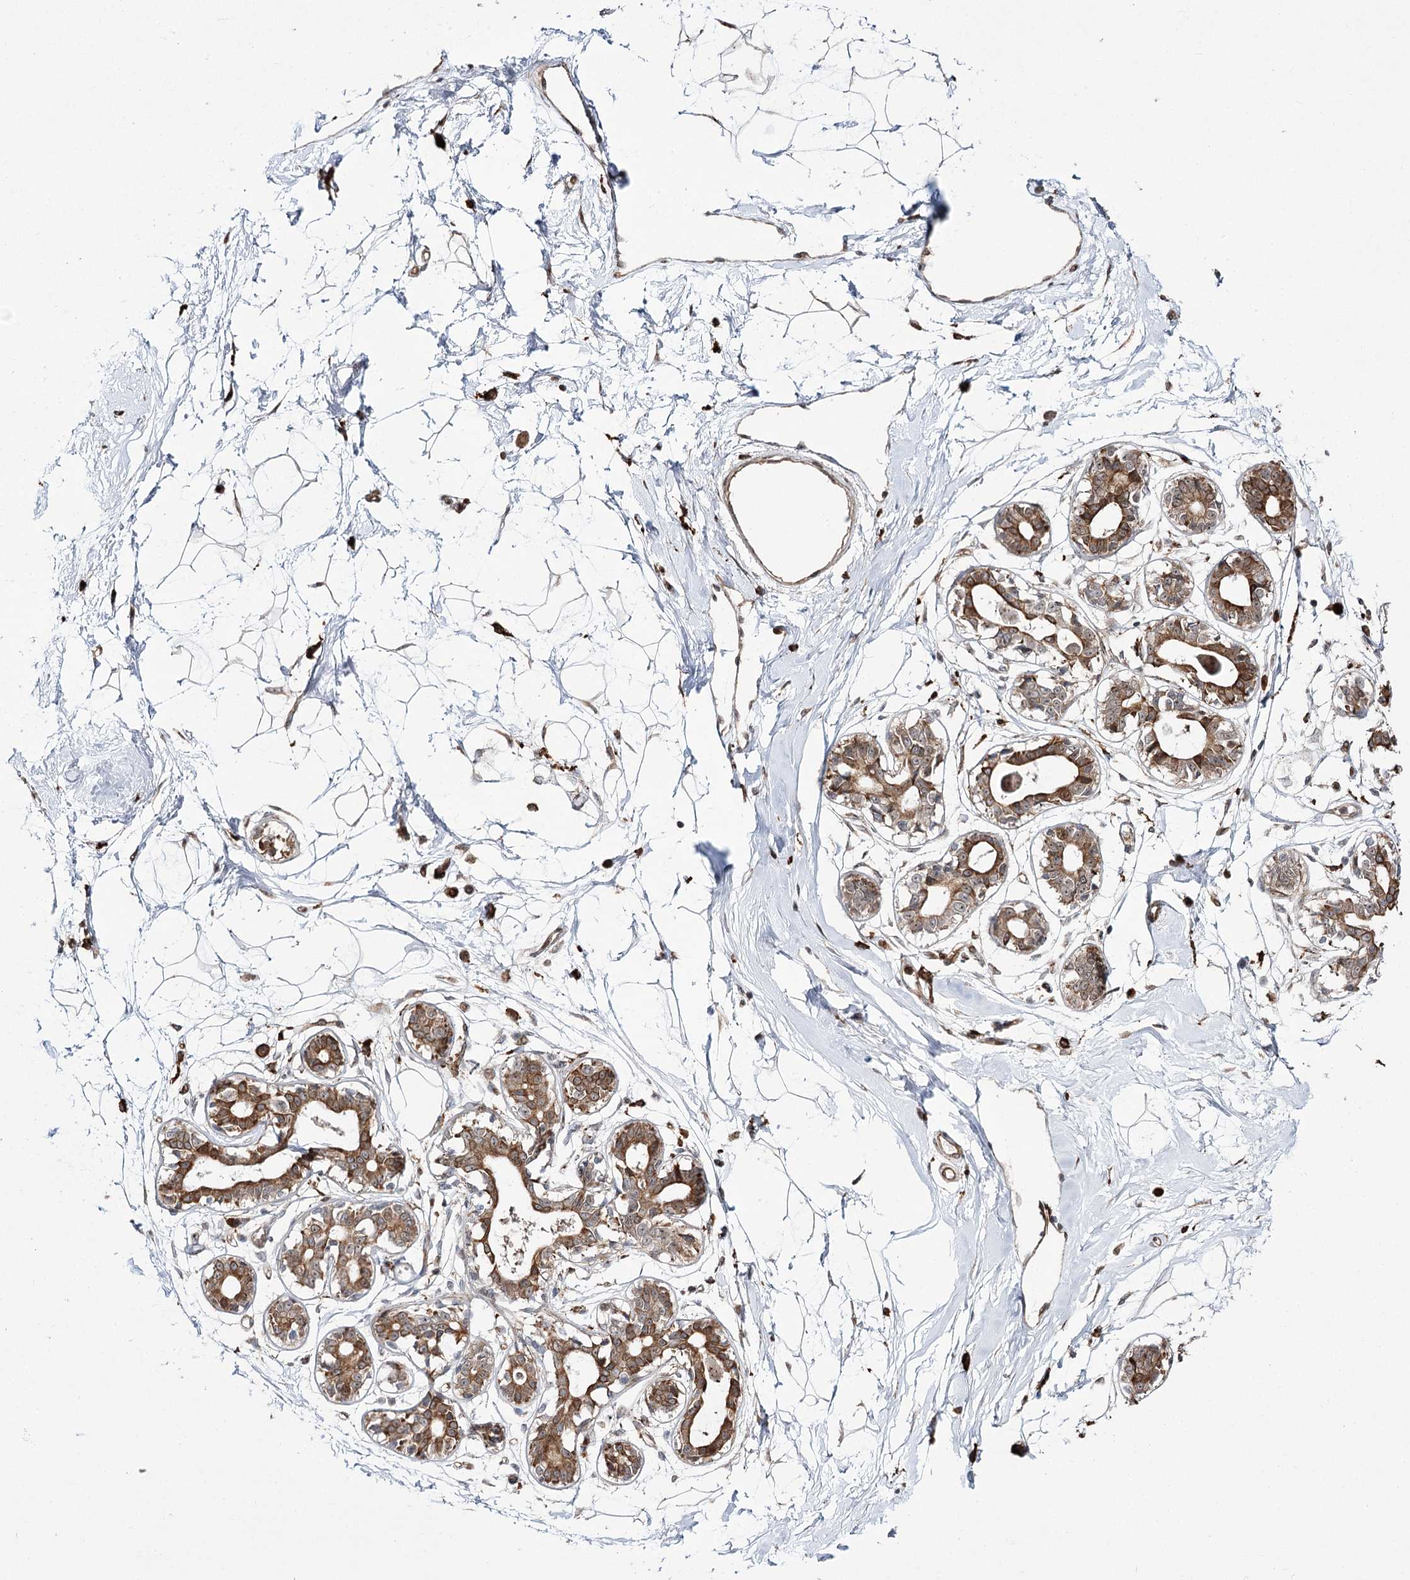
{"staining": {"intensity": "moderate", "quantity": ">75%", "location": "cytoplasmic/membranous"}, "tissue": "breast", "cell_type": "Adipocytes", "image_type": "normal", "snomed": [{"axis": "morphology", "description": "Normal tissue, NOS"}, {"axis": "topography", "description": "Breast"}], "caption": "Normal breast shows moderate cytoplasmic/membranous expression in about >75% of adipocytes, visualized by immunohistochemistry. Nuclei are stained in blue.", "gene": "FANCL", "patient": {"sex": "female", "age": 45}}